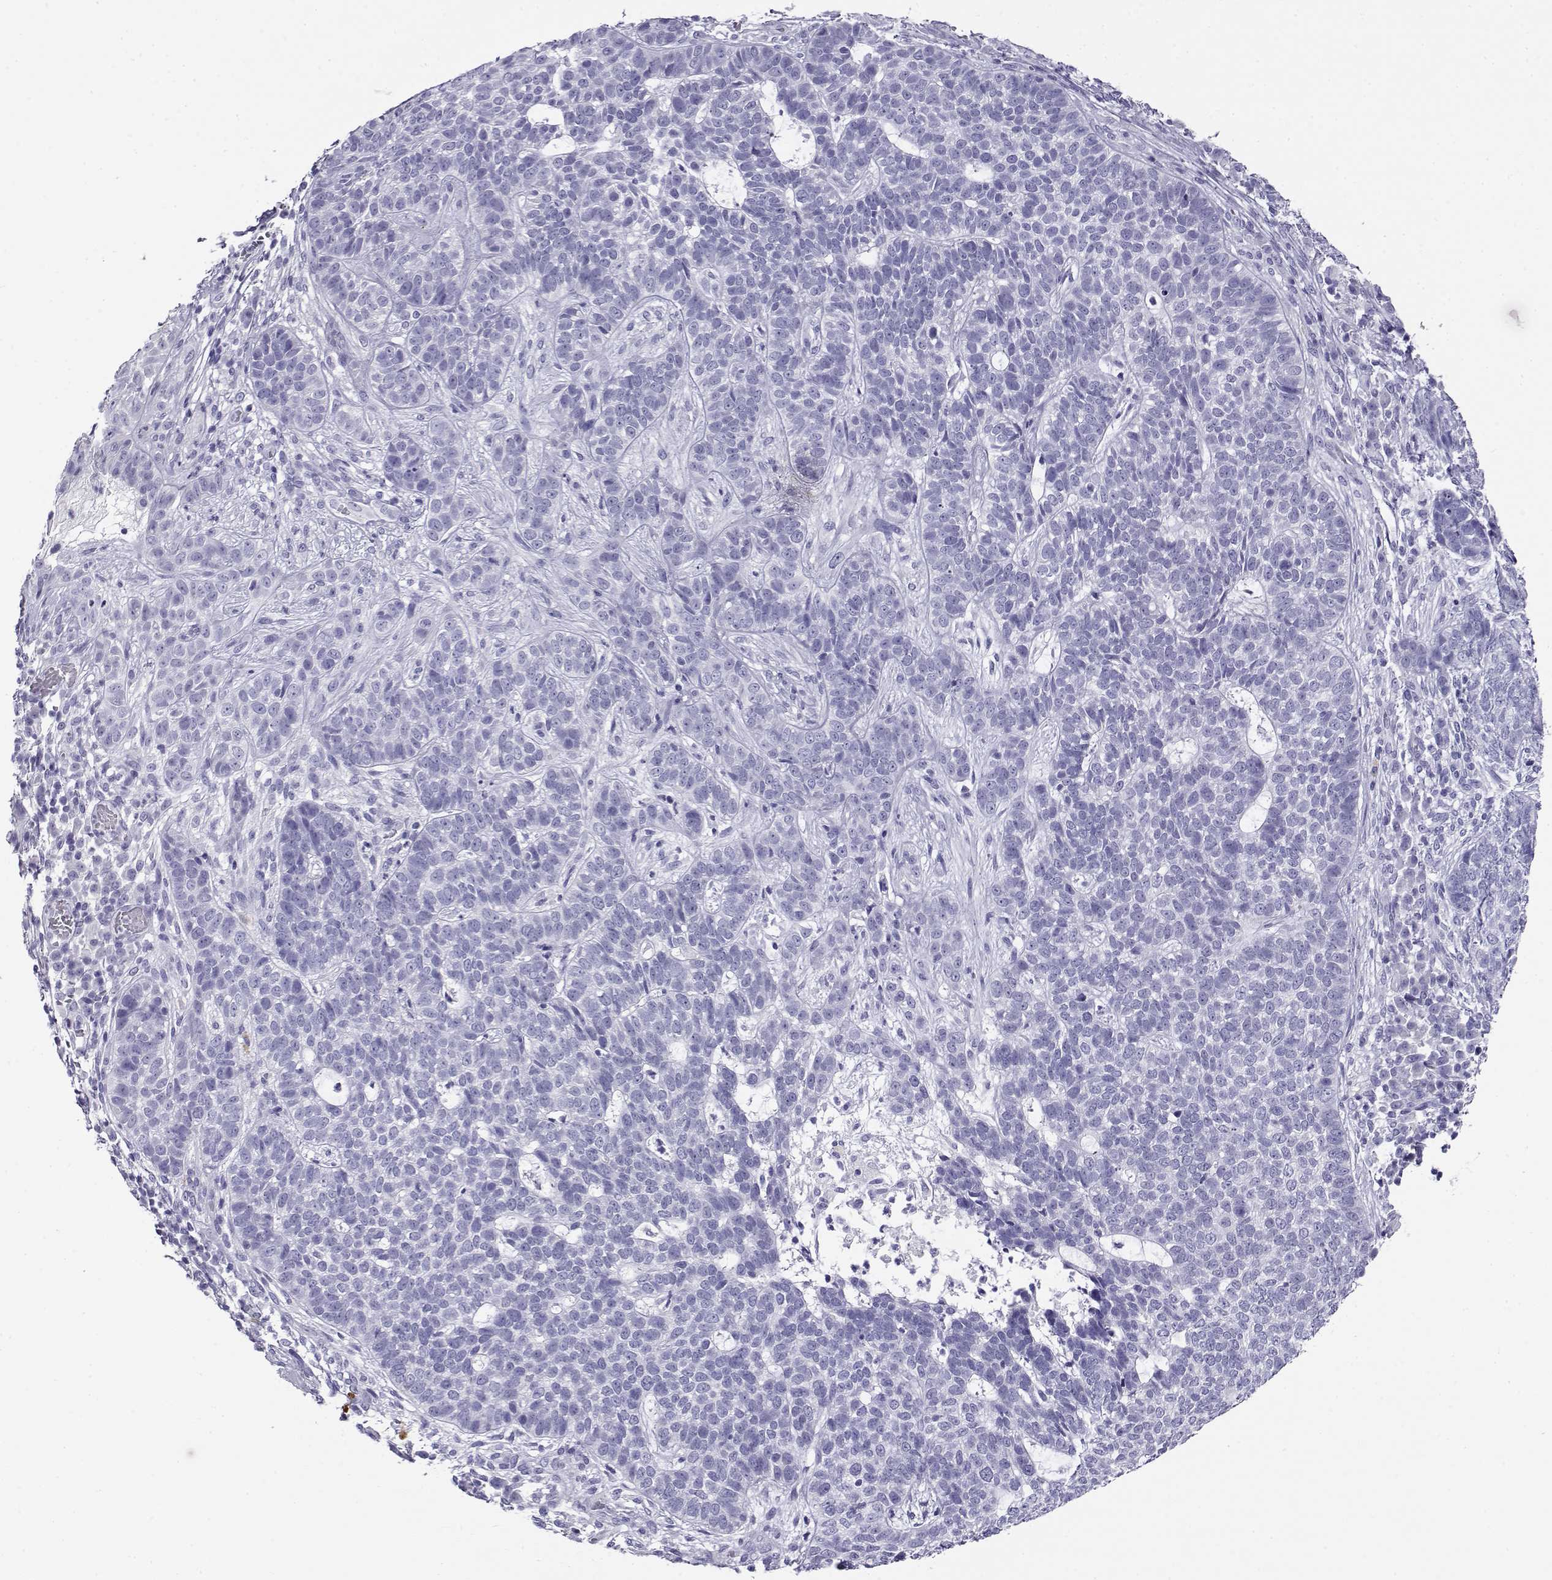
{"staining": {"intensity": "negative", "quantity": "none", "location": "none"}, "tissue": "skin cancer", "cell_type": "Tumor cells", "image_type": "cancer", "snomed": [{"axis": "morphology", "description": "Basal cell carcinoma"}, {"axis": "topography", "description": "Skin"}], "caption": "Immunohistochemical staining of human skin cancer (basal cell carcinoma) reveals no significant positivity in tumor cells.", "gene": "CABS1", "patient": {"sex": "female", "age": 69}}